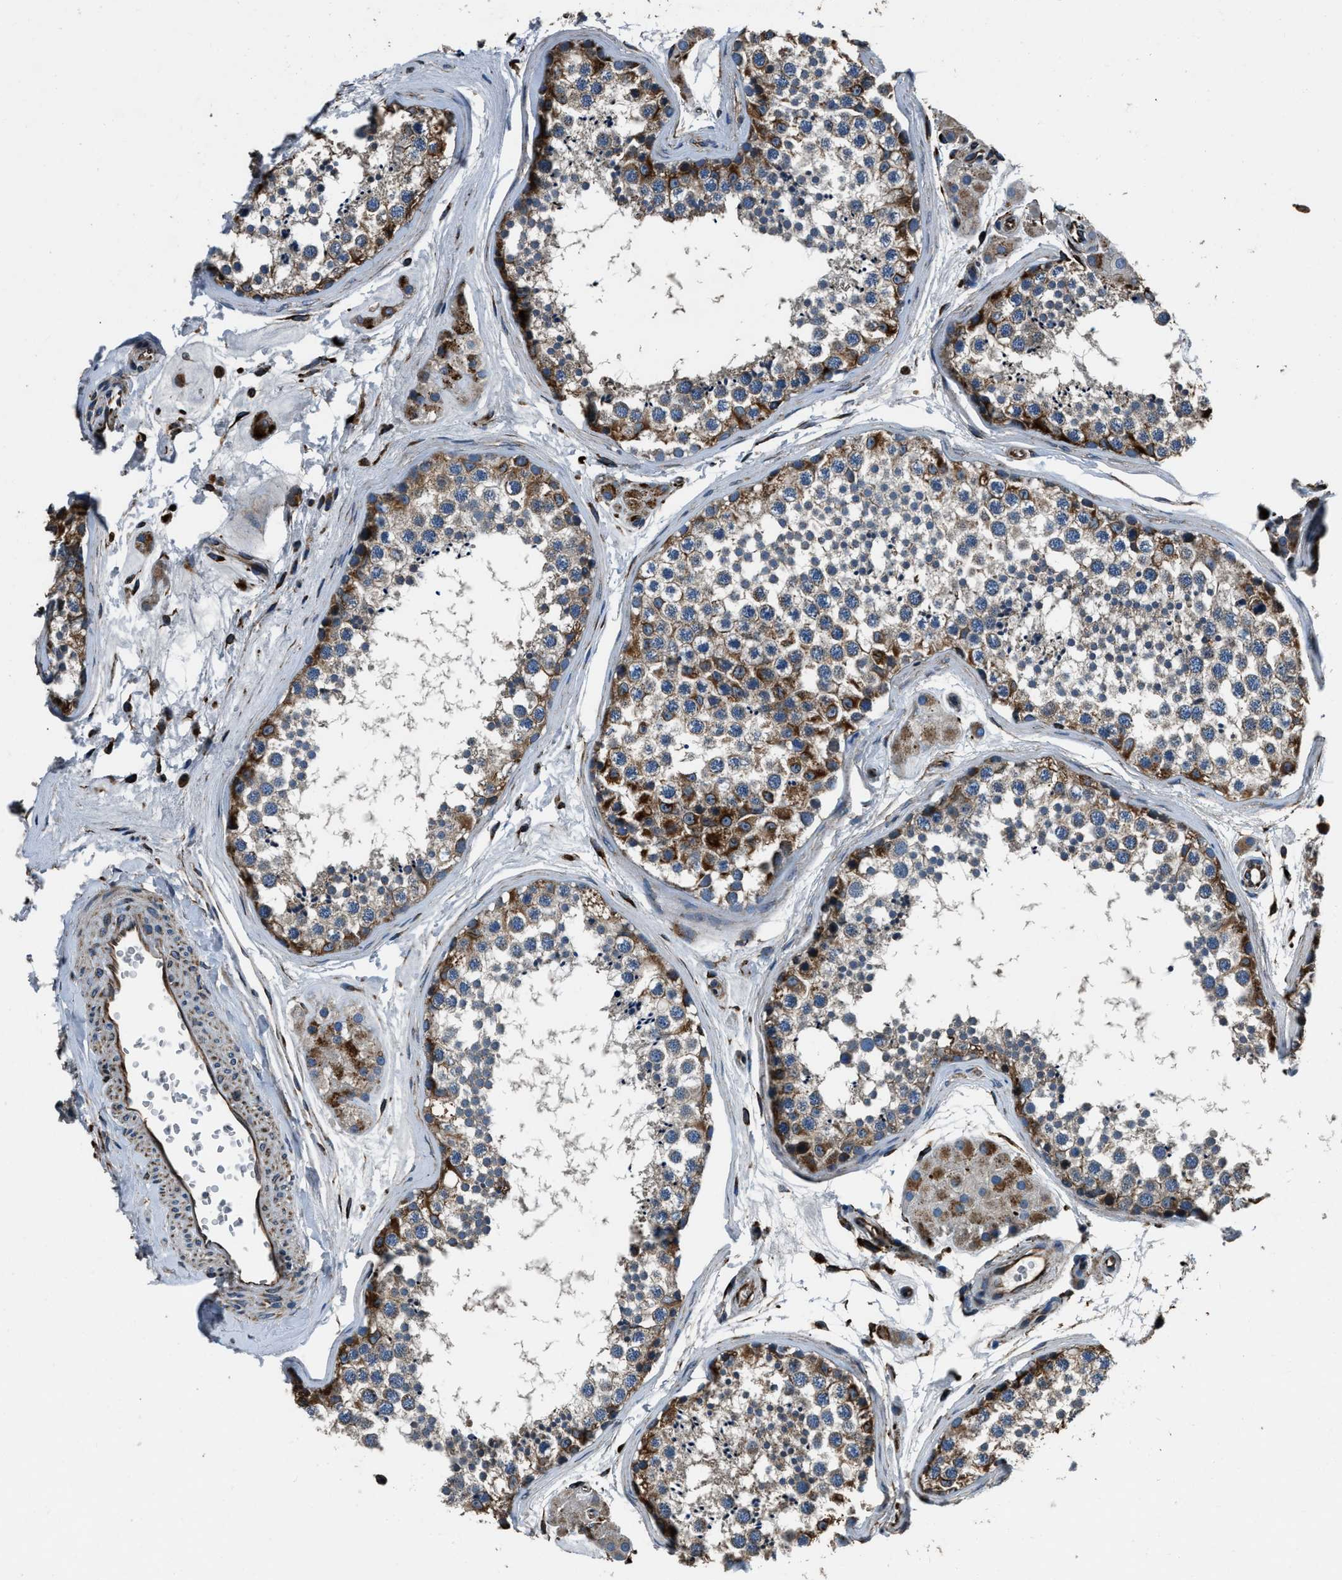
{"staining": {"intensity": "moderate", "quantity": ">75%", "location": "cytoplasmic/membranous"}, "tissue": "testis", "cell_type": "Cells in seminiferous ducts", "image_type": "normal", "snomed": [{"axis": "morphology", "description": "Normal tissue, NOS"}, {"axis": "topography", "description": "Testis"}], "caption": "The micrograph reveals immunohistochemical staining of benign testis. There is moderate cytoplasmic/membranous expression is seen in about >75% of cells in seminiferous ducts. Immunohistochemistry stains the protein in brown and the nuclei are stained blue.", "gene": "OGDH", "patient": {"sex": "male", "age": 56}}